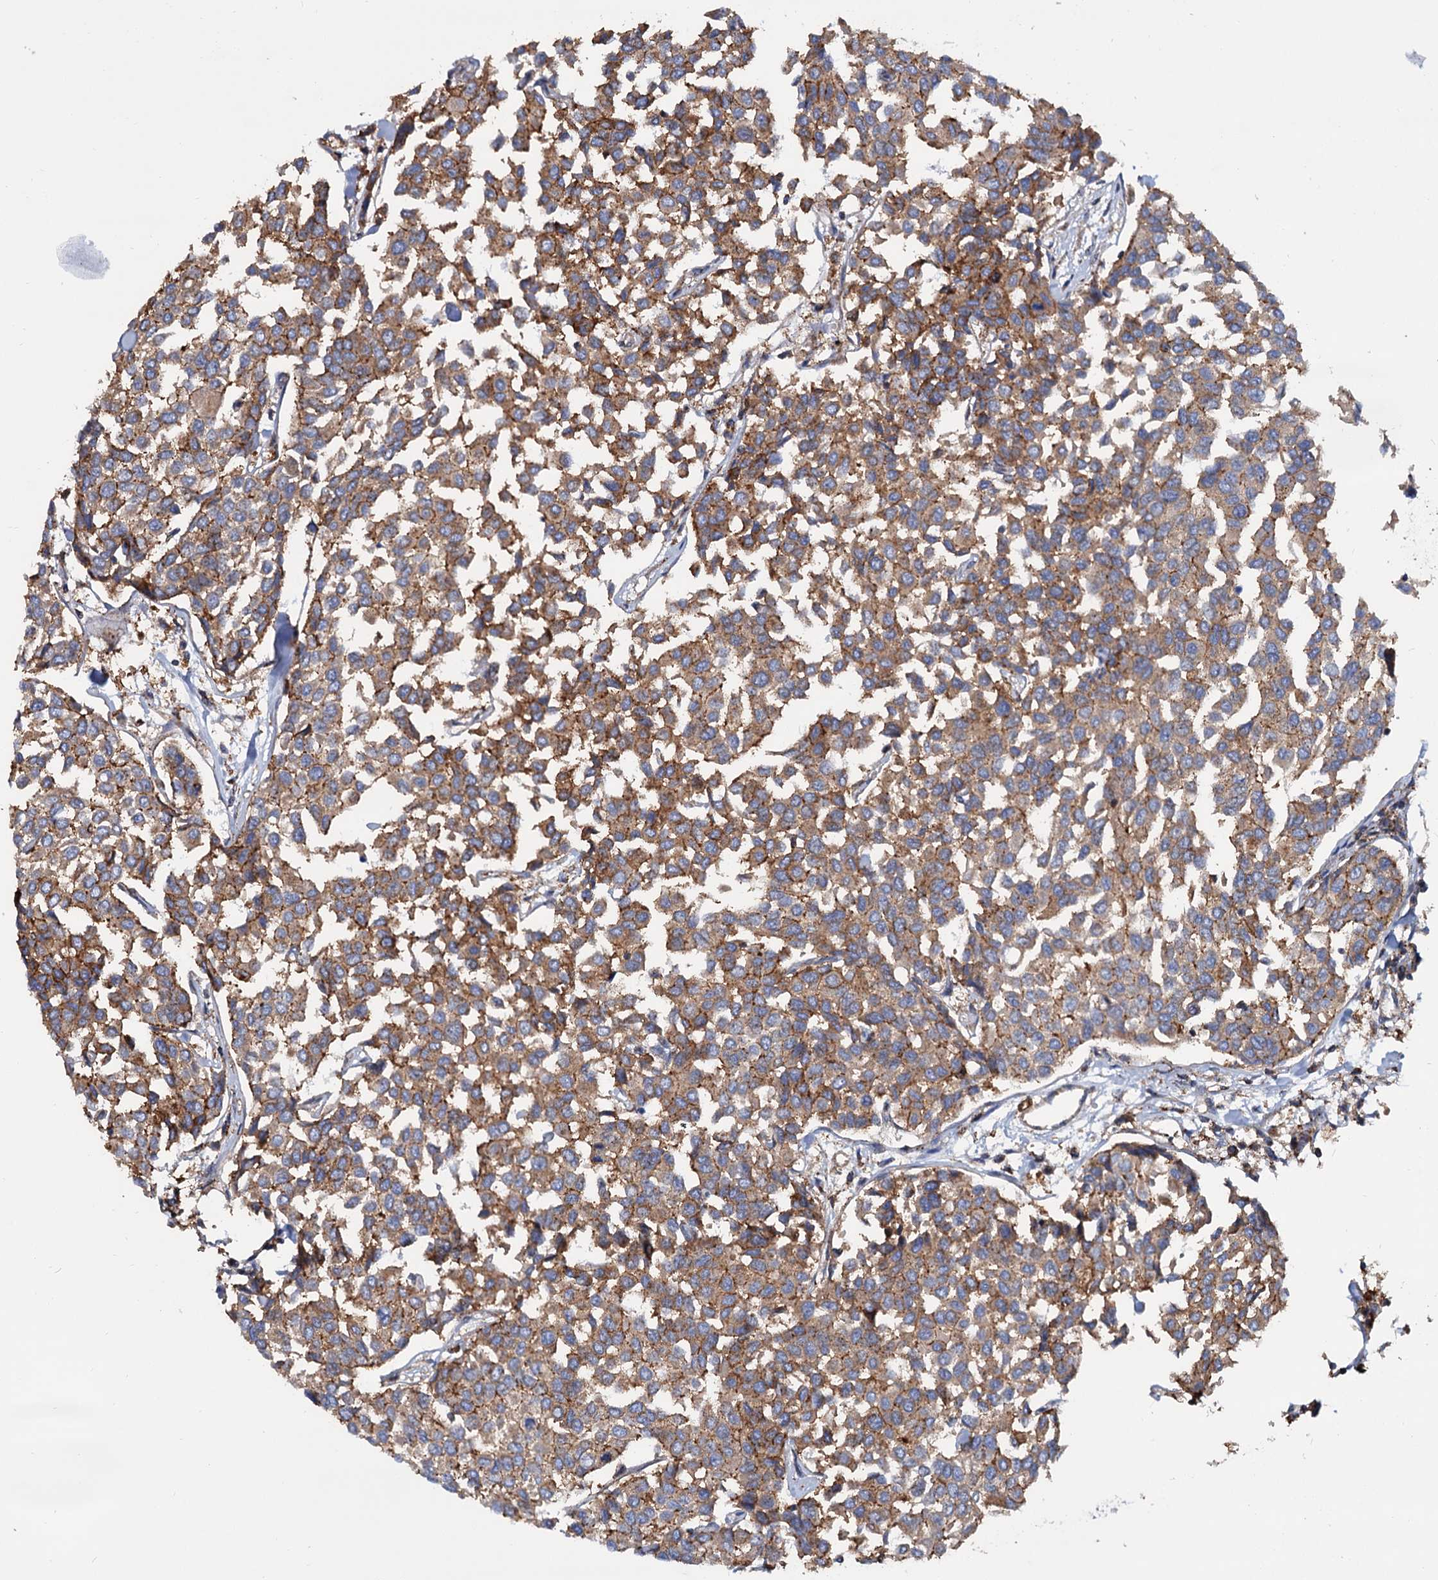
{"staining": {"intensity": "moderate", "quantity": ">75%", "location": "cytoplasmic/membranous"}, "tissue": "breast cancer", "cell_type": "Tumor cells", "image_type": "cancer", "snomed": [{"axis": "morphology", "description": "Duct carcinoma"}, {"axis": "topography", "description": "Breast"}], "caption": "This micrograph exhibits breast cancer (intraductal carcinoma) stained with immunohistochemistry (IHC) to label a protein in brown. The cytoplasmic/membranous of tumor cells show moderate positivity for the protein. Nuclei are counter-stained blue.", "gene": "PSEN1", "patient": {"sex": "female", "age": 55}}